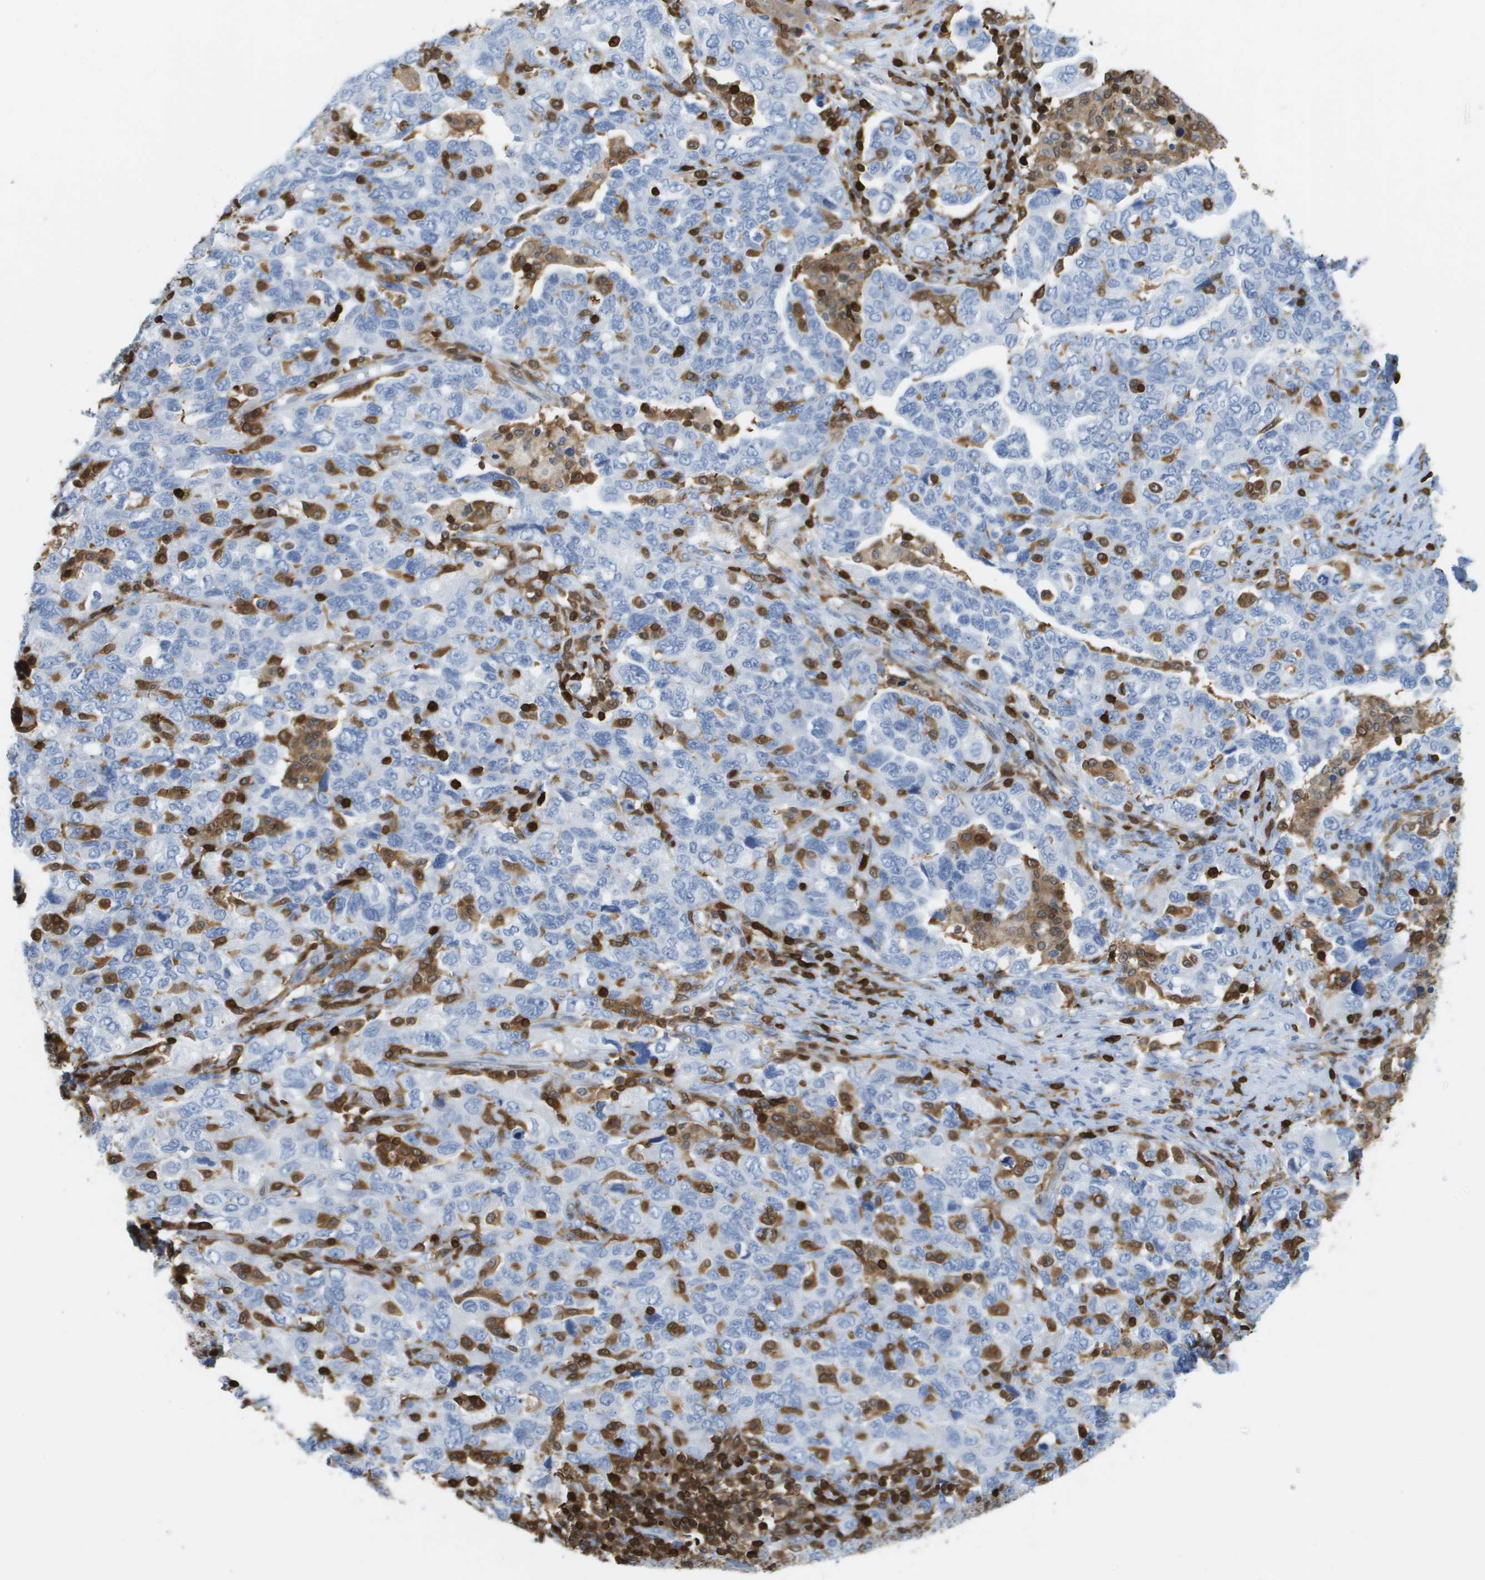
{"staining": {"intensity": "negative", "quantity": "none", "location": "none"}, "tissue": "ovarian cancer", "cell_type": "Tumor cells", "image_type": "cancer", "snomed": [{"axis": "morphology", "description": "Carcinoma, NOS"}, {"axis": "morphology", "description": "Cystadenocarcinoma, serous, NOS"}, {"axis": "topography", "description": "Ovary"}], "caption": "A photomicrograph of ovarian serous cystadenocarcinoma stained for a protein demonstrates no brown staining in tumor cells.", "gene": "DOCK5", "patient": {"sex": "female", "age": 69}}